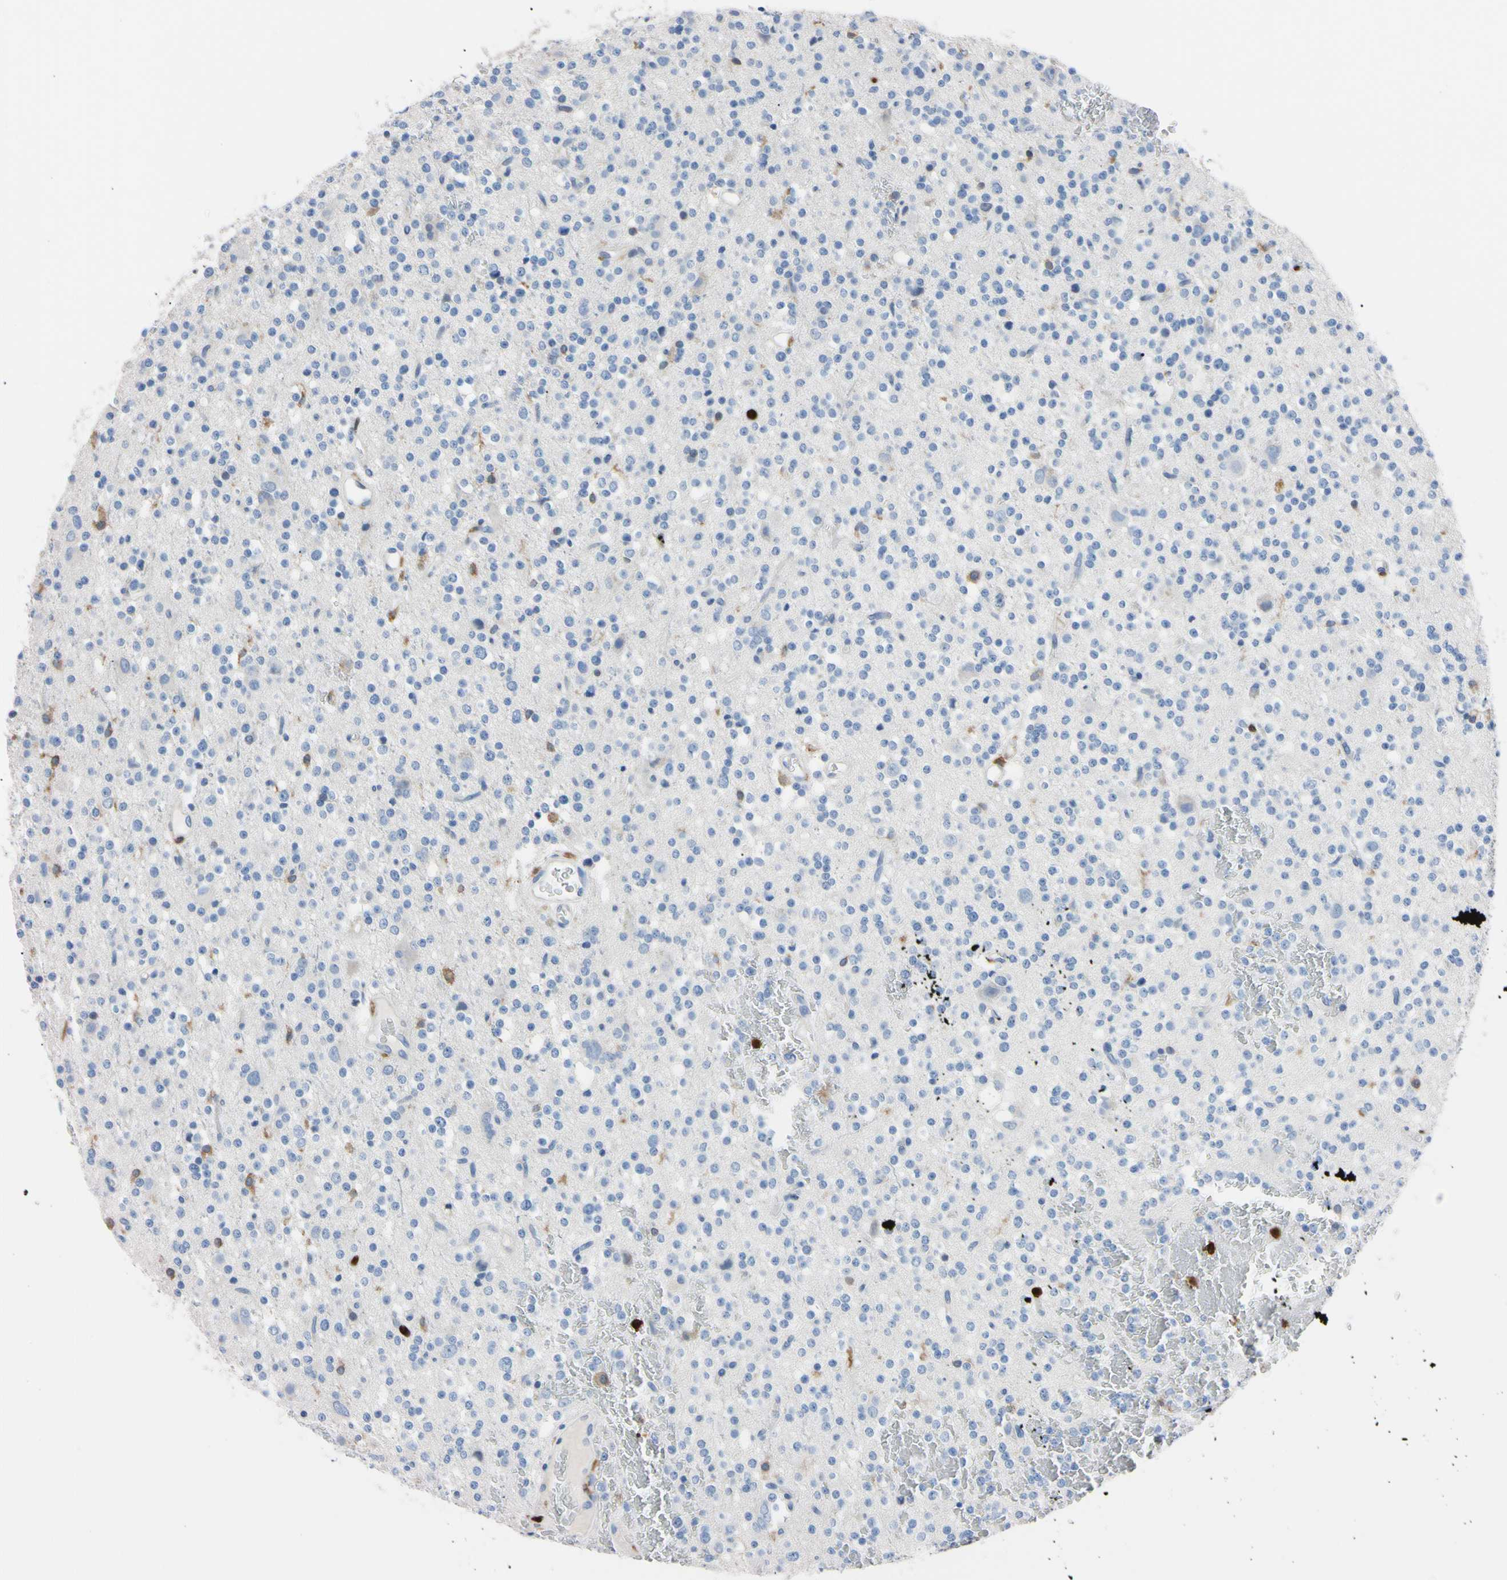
{"staining": {"intensity": "negative", "quantity": "none", "location": "none"}, "tissue": "glioma", "cell_type": "Tumor cells", "image_type": "cancer", "snomed": [{"axis": "morphology", "description": "Glioma, malignant, High grade"}, {"axis": "topography", "description": "Brain"}], "caption": "DAB (3,3'-diaminobenzidine) immunohistochemical staining of human high-grade glioma (malignant) demonstrates no significant staining in tumor cells.", "gene": "NCF4", "patient": {"sex": "male", "age": 47}}